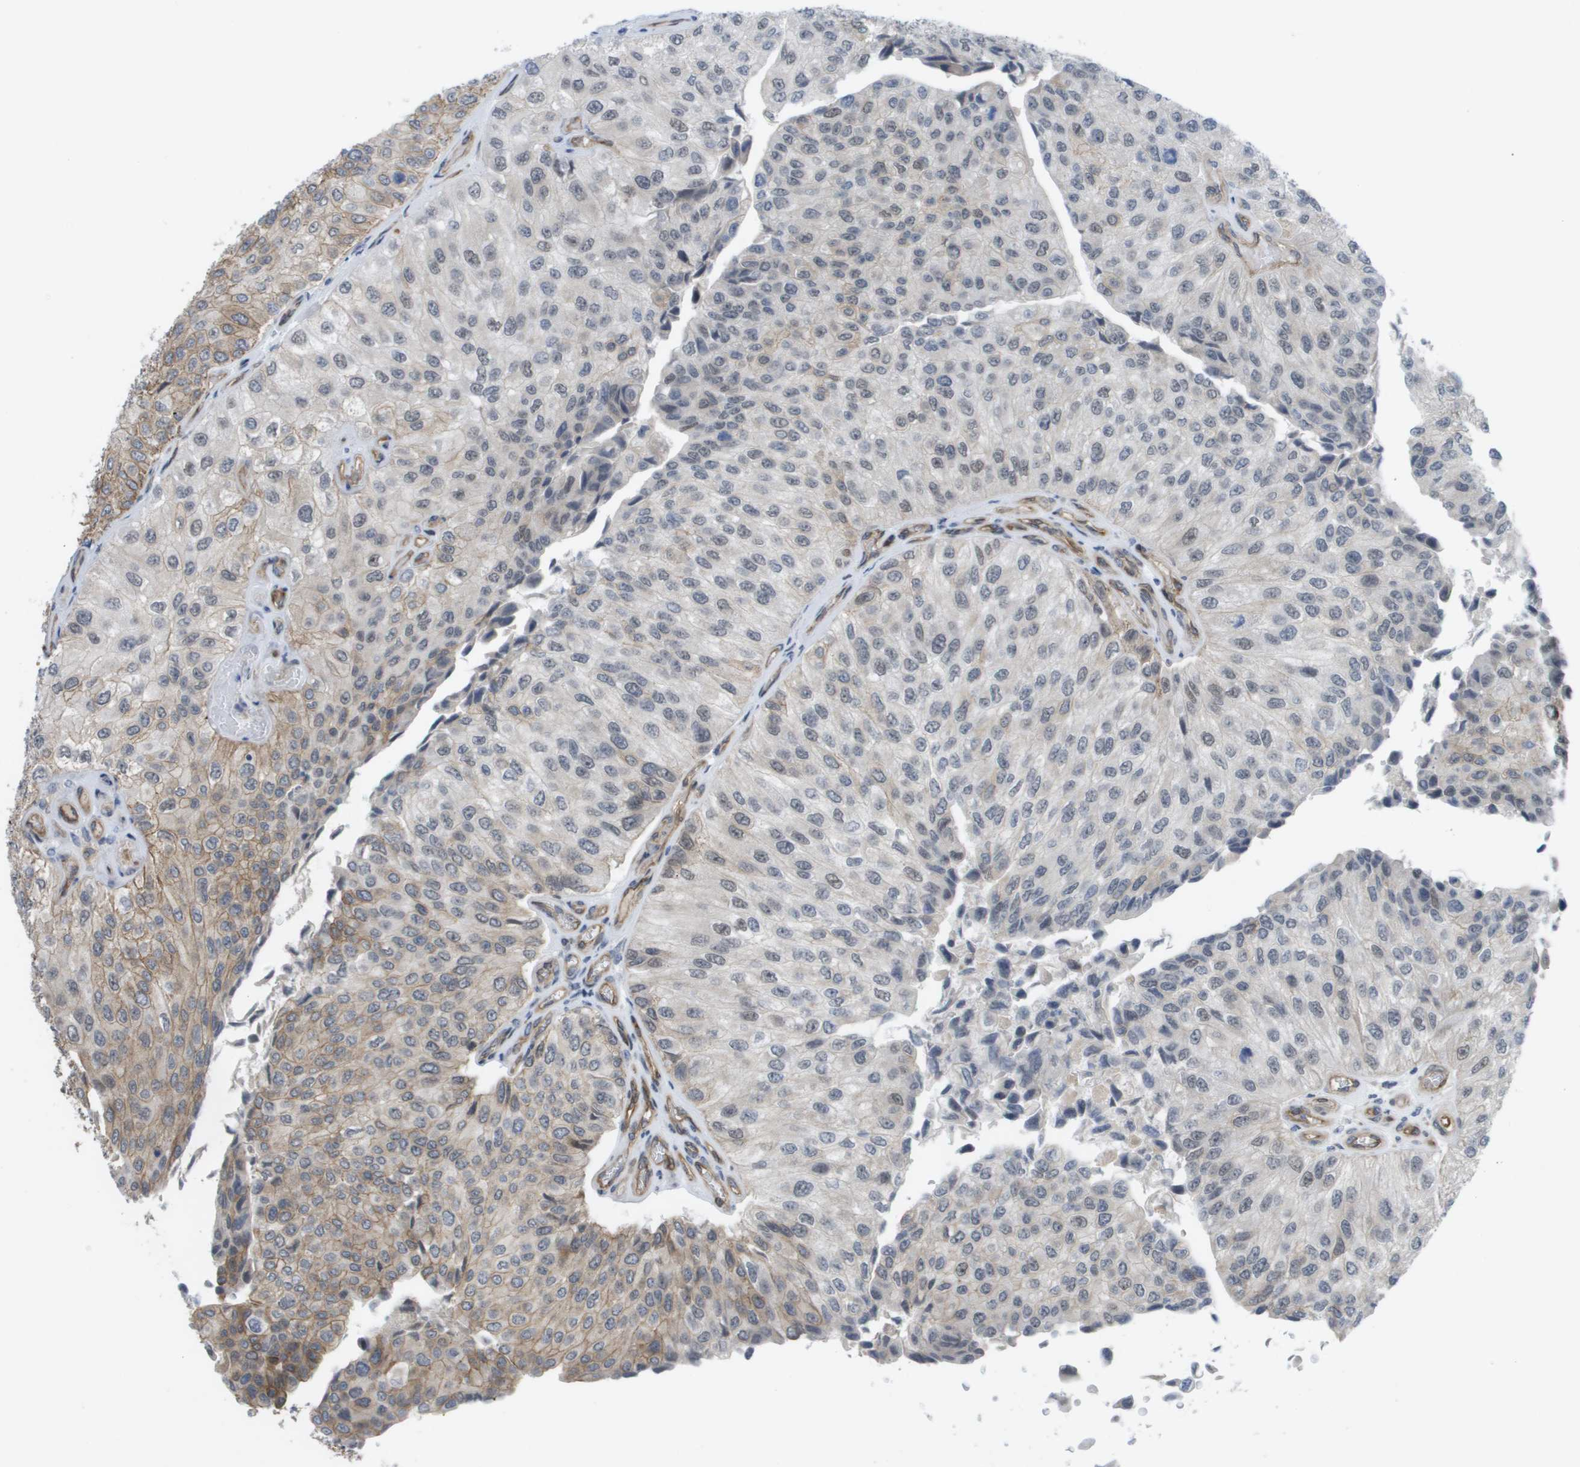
{"staining": {"intensity": "weak", "quantity": "<25%", "location": "cytoplasmic/membranous"}, "tissue": "urothelial cancer", "cell_type": "Tumor cells", "image_type": "cancer", "snomed": [{"axis": "morphology", "description": "Urothelial carcinoma, High grade"}, {"axis": "topography", "description": "Kidney"}, {"axis": "topography", "description": "Urinary bladder"}], "caption": "Immunohistochemical staining of urothelial carcinoma (high-grade) displays no significant positivity in tumor cells. (DAB immunohistochemistry with hematoxylin counter stain).", "gene": "MTARC2", "patient": {"sex": "male", "age": 77}}